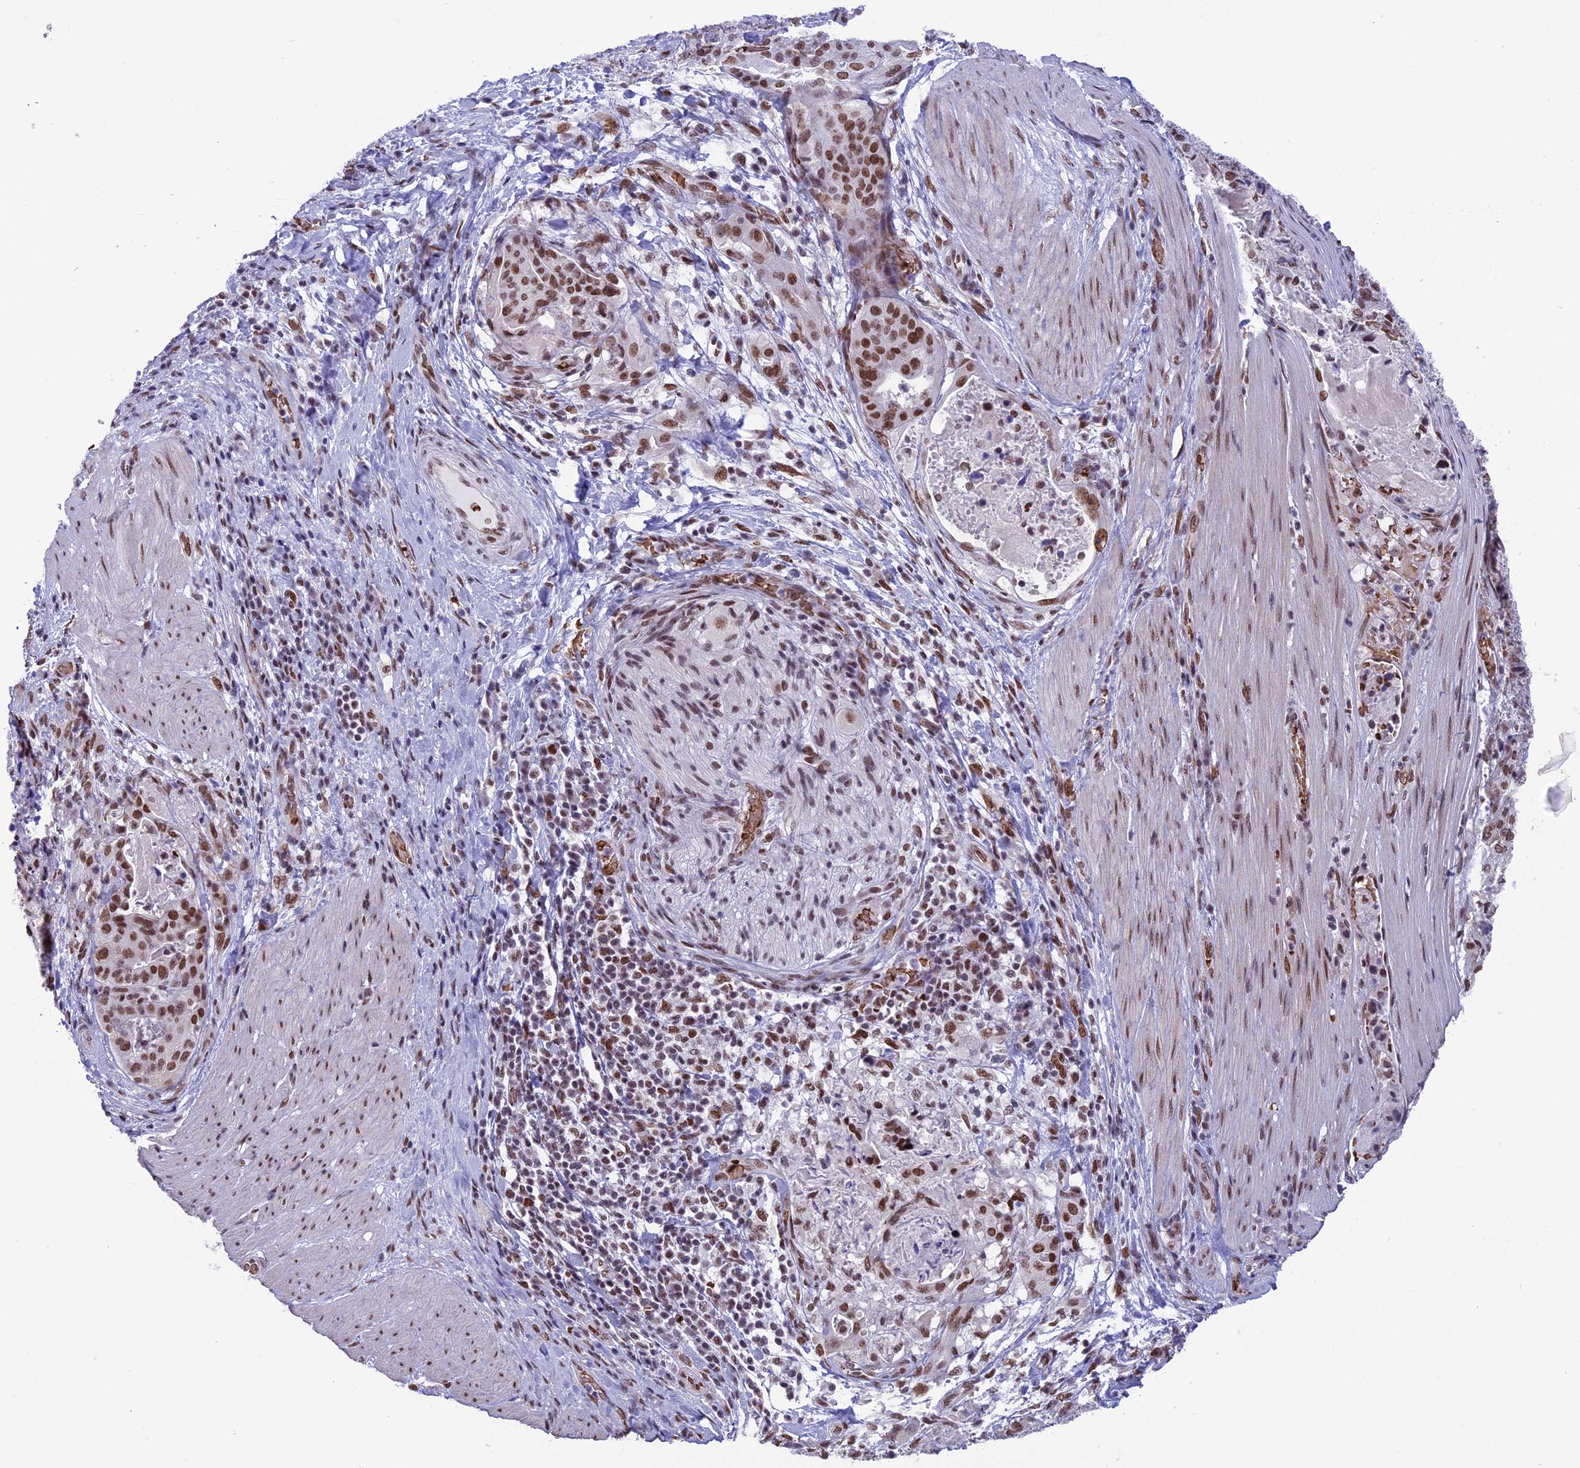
{"staining": {"intensity": "moderate", "quantity": ">75%", "location": "nuclear"}, "tissue": "stomach cancer", "cell_type": "Tumor cells", "image_type": "cancer", "snomed": [{"axis": "morphology", "description": "Adenocarcinoma, NOS"}, {"axis": "topography", "description": "Stomach"}], "caption": "Stomach adenocarcinoma tissue demonstrates moderate nuclear staining in about >75% of tumor cells, visualized by immunohistochemistry. (DAB IHC, brown staining for protein, blue staining for nuclei).", "gene": "MPHOSPH8", "patient": {"sex": "male", "age": 48}}